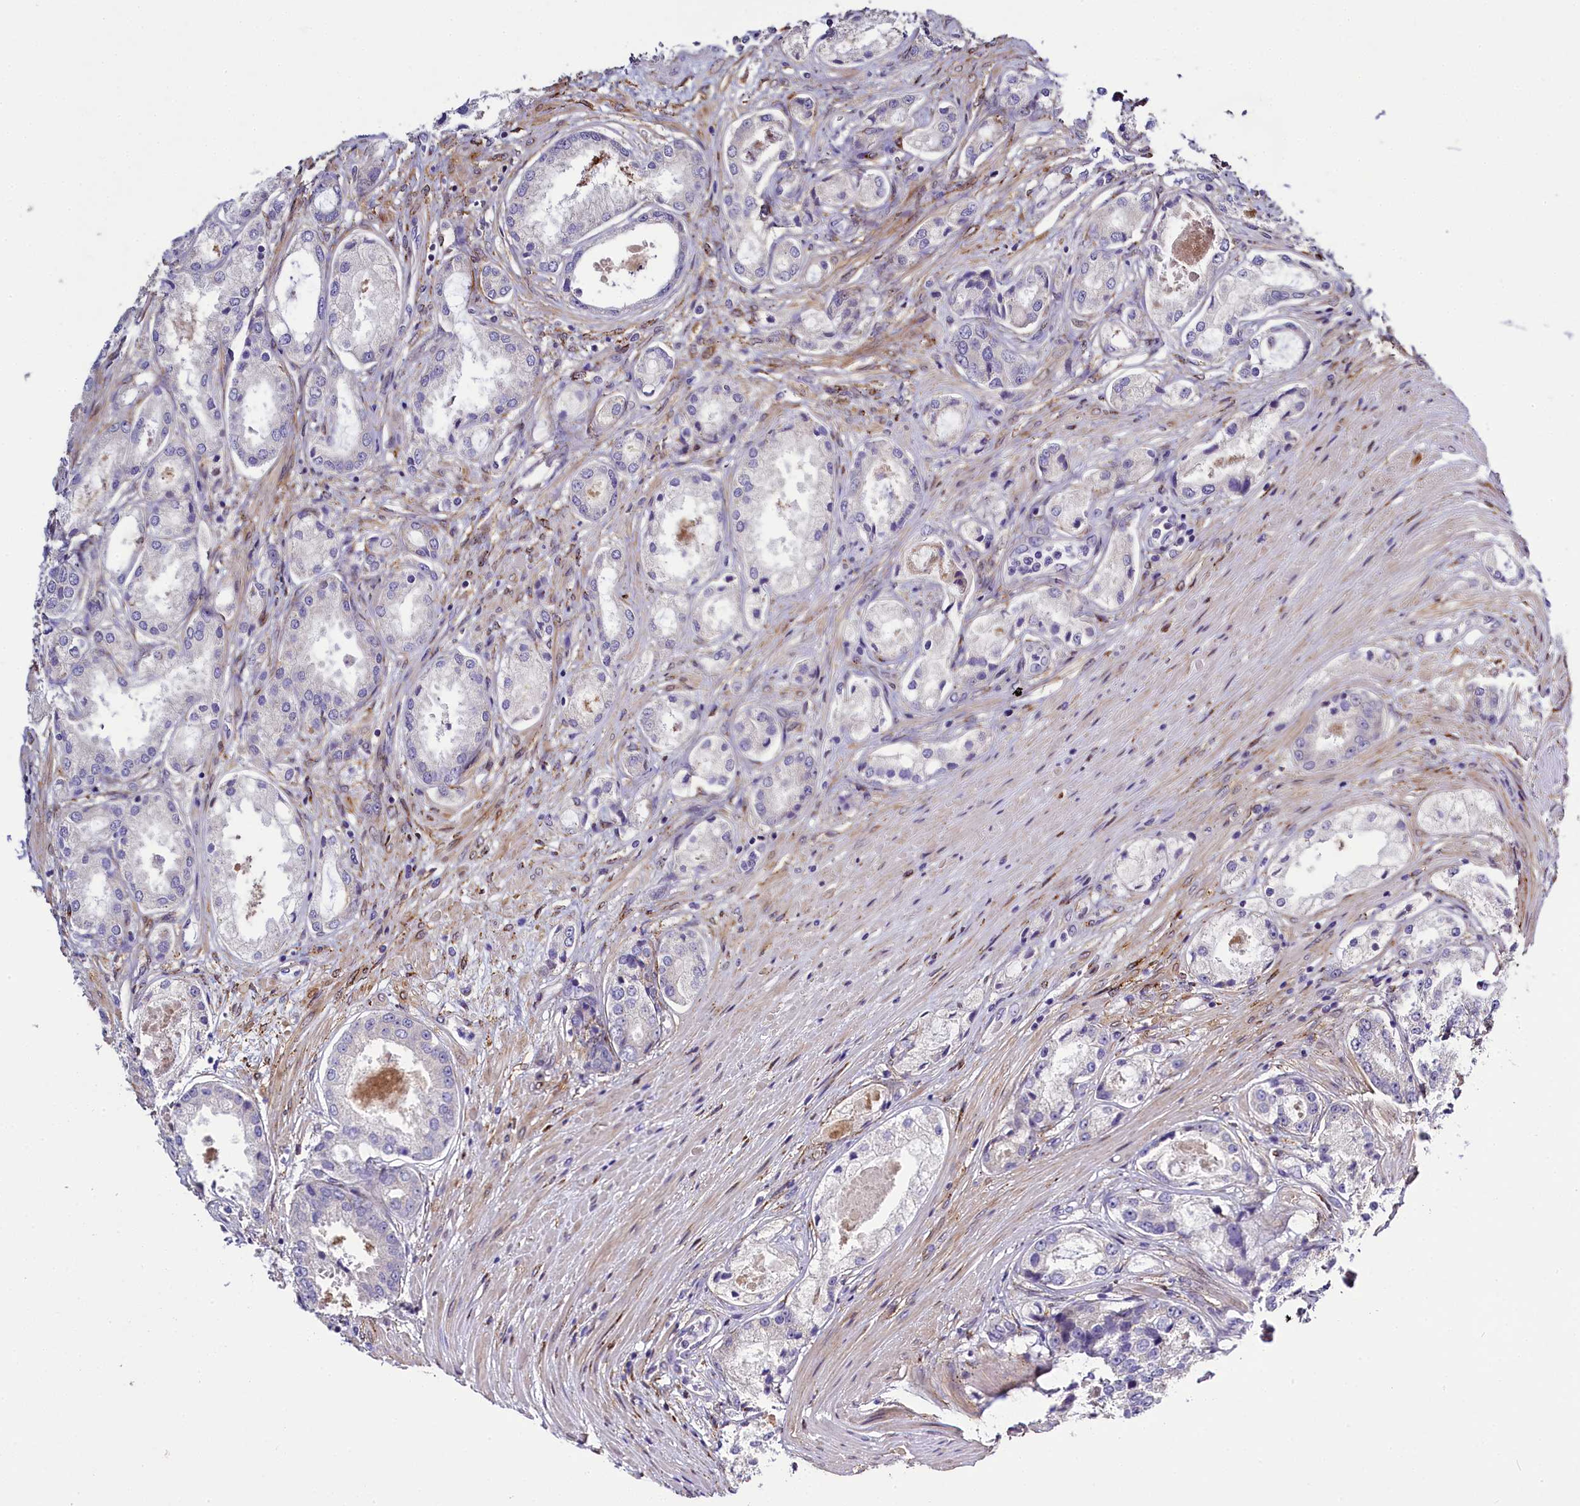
{"staining": {"intensity": "negative", "quantity": "none", "location": "none"}, "tissue": "prostate cancer", "cell_type": "Tumor cells", "image_type": "cancer", "snomed": [{"axis": "morphology", "description": "Adenocarcinoma, Low grade"}, {"axis": "topography", "description": "Prostate"}], "caption": "A high-resolution micrograph shows immunohistochemistry (IHC) staining of low-grade adenocarcinoma (prostate), which displays no significant positivity in tumor cells.", "gene": "MRC2", "patient": {"sex": "male", "age": 68}}